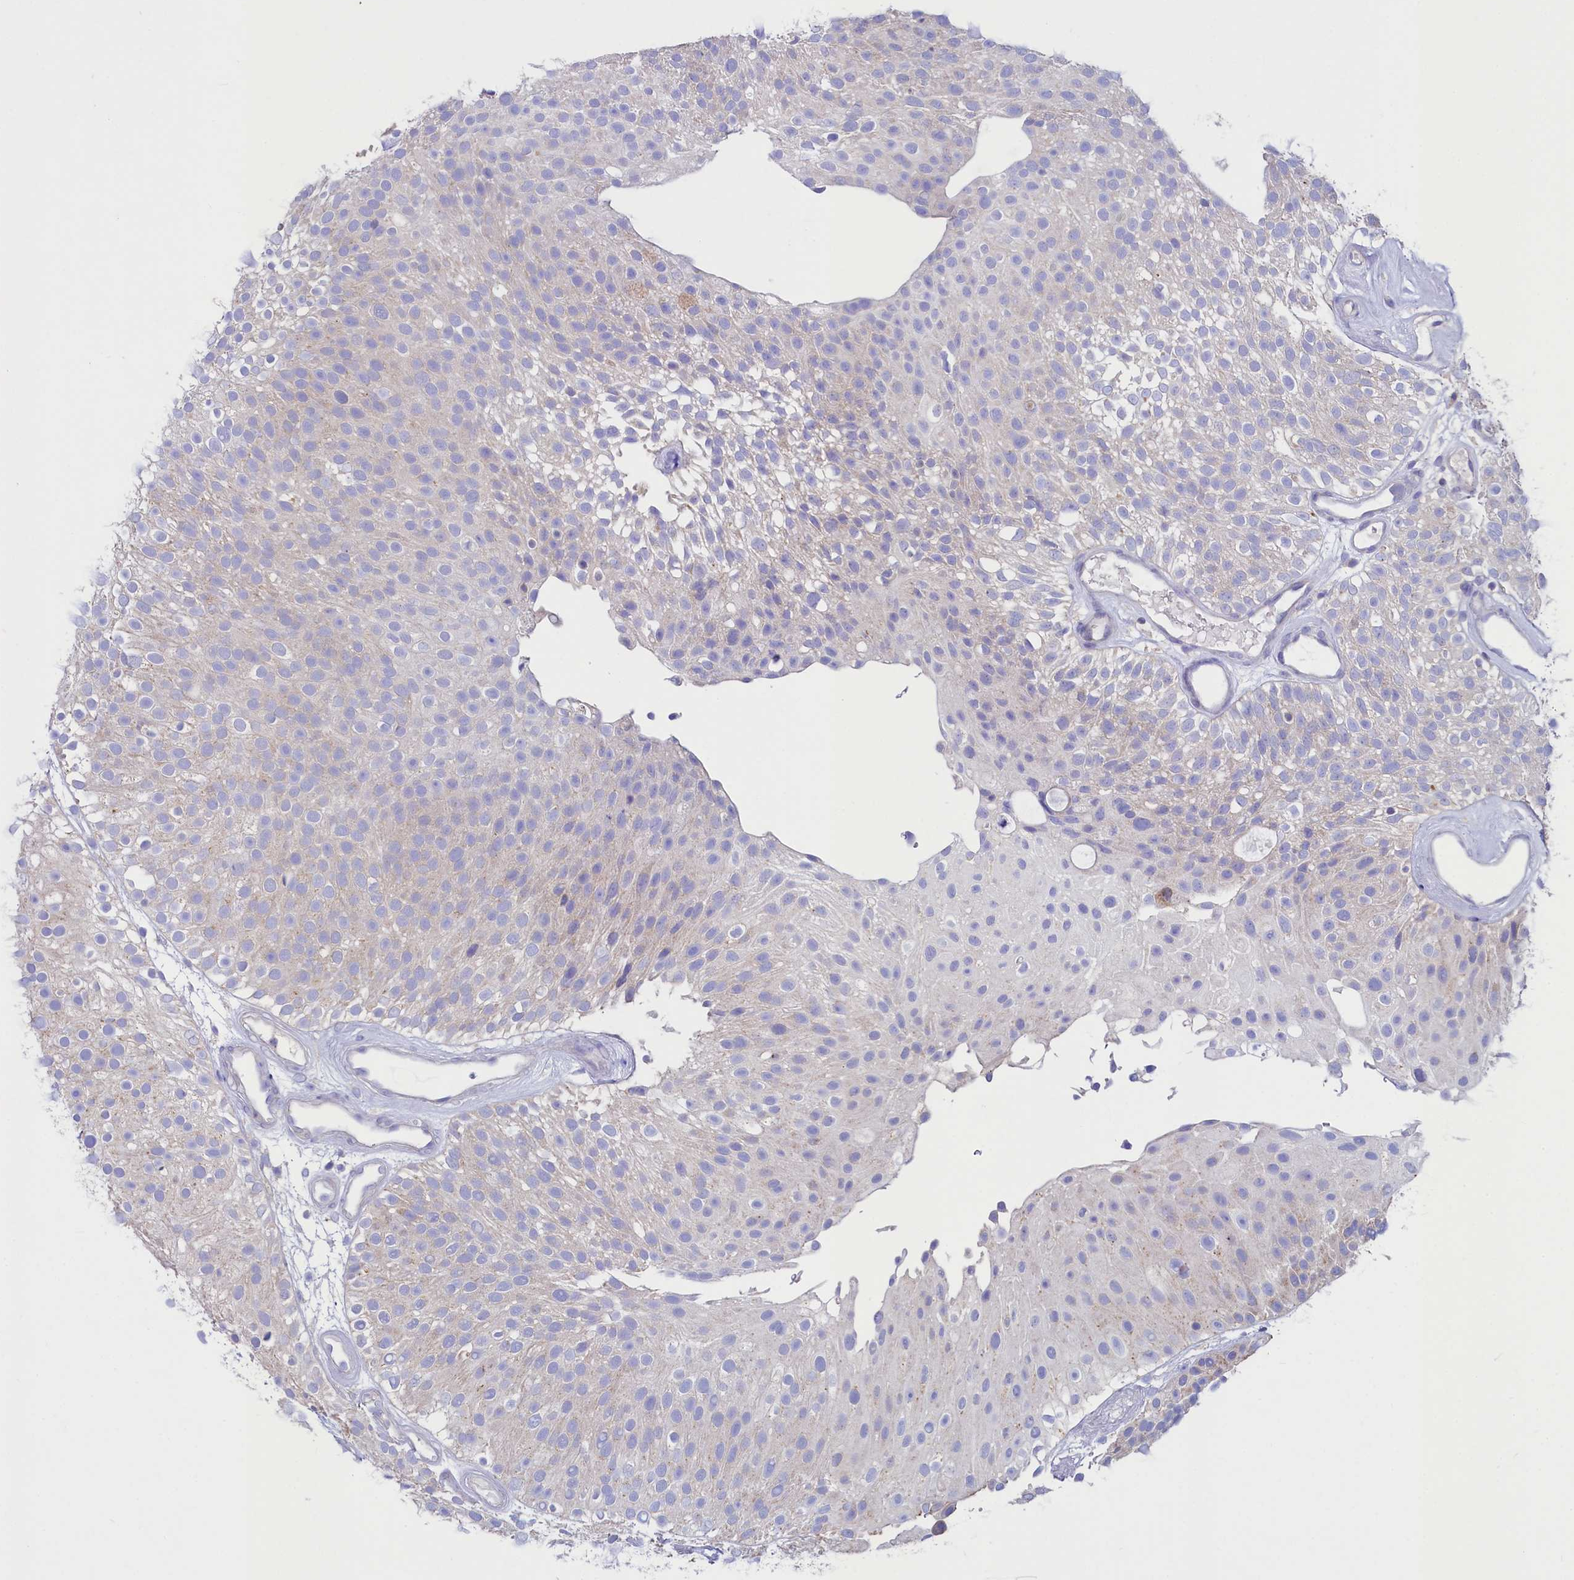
{"staining": {"intensity": "negative", "quantity": "none", "location": "none"}, "tissue": "urothelial cancer", "cell_type": "Tumor cells", "image_type": "cancer", "snomed": [{"axis": "morphology", "description": "Urothelial carcinoma, Low grade"}, {"axis": "topography", "description": "Urinary bladder"}], "caption": "Photomicrograph shows no significant protein staining in tumor cells of low-grade urothelial carcinoma.", "gene": "VPS26B", "patient": {"sex": "male", "age": 78}}